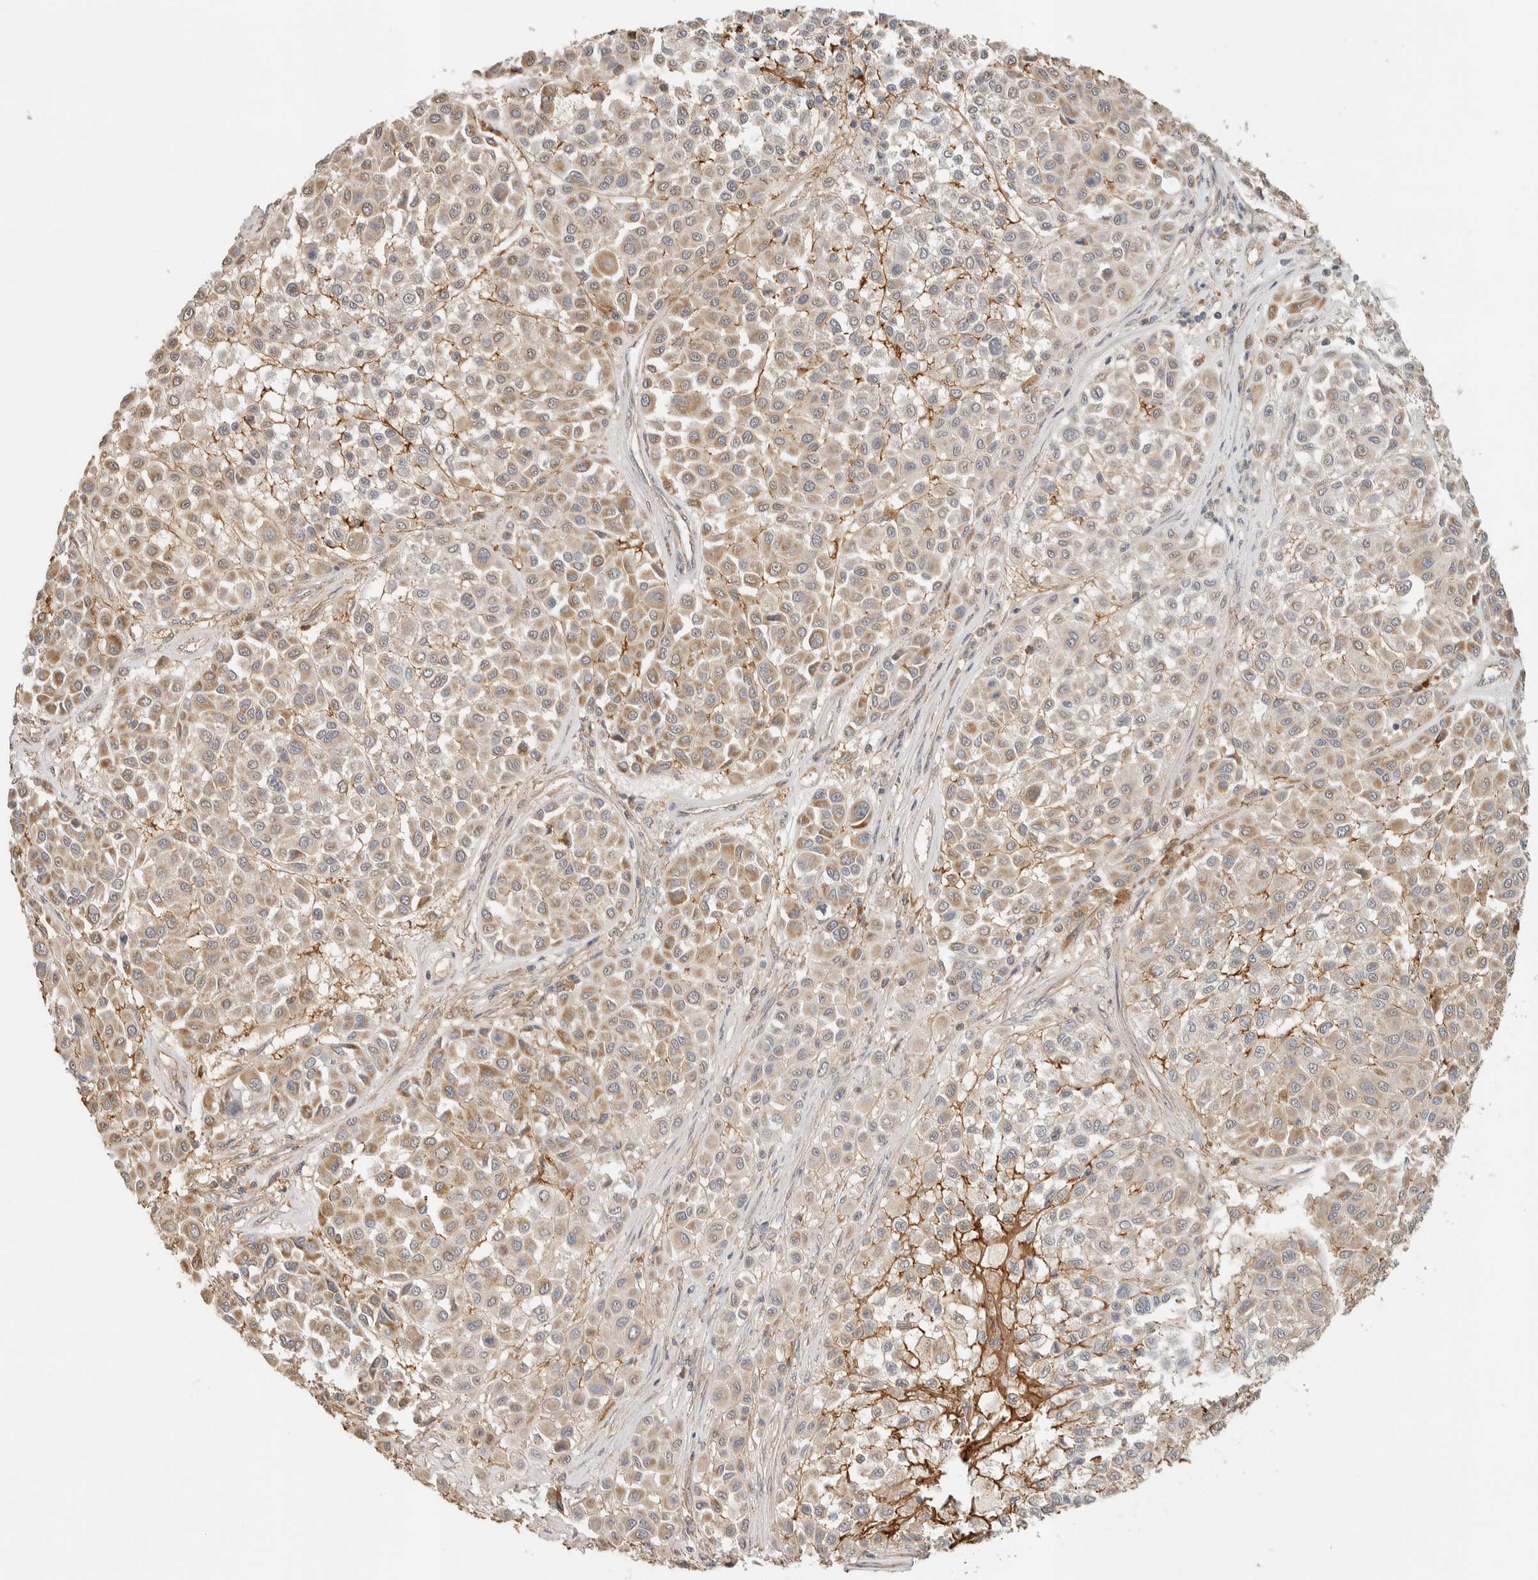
{"staining": {"intensity": "weak", "quantity": ">75%", "location": "cytoplasmic/membranous"}, "tissue": "melanoma", "cell_type": "Tumor cells", "image_type": "cancer", "snomed": [{"axis": "morphology", "description": "Malignant melanoma, Metastatic site"}, {"axis": "topography", "description": "Soft tissue"}], "caption": "A micrograph showing weak cytoplasmic/membranous expression in about >75% of tumor cells in malignant melanoma (metastatic site), as visualized by brown immunohistochemical staining.", "gene": "PDE7B", "patient": {"sex": "male", "age": 41}}